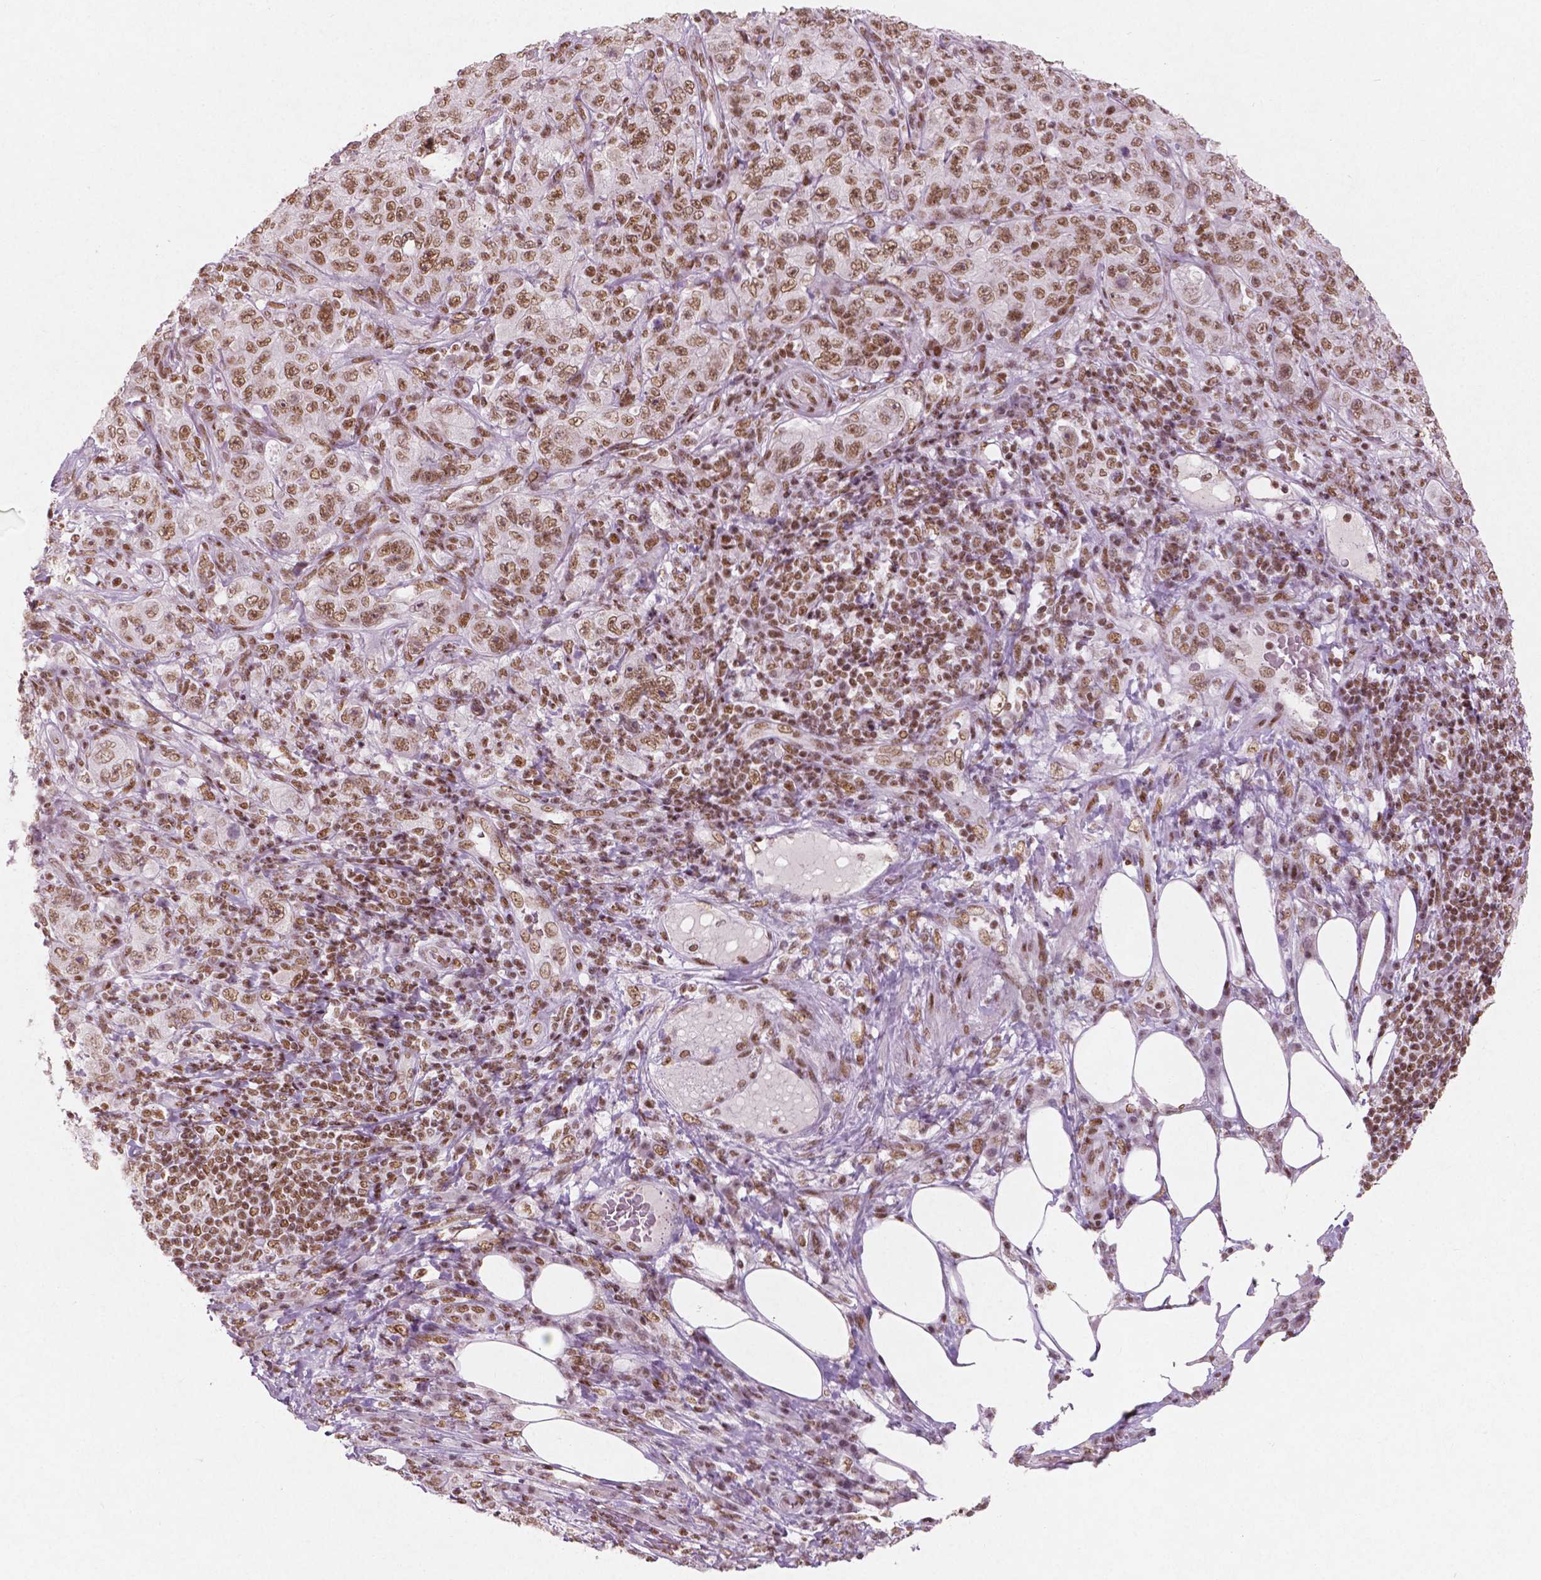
{"staining": {"intensity": "moderate", "quantity": ">75%", "location": "nuclear"}, "tissue": "pancreatic cancer", "cell_type": "Tumor cells", "image_type": "cancer", "snomed": [{"axis": "morphology", "description": "Adenocarcinoma, NOS"}, {"axis": "topography", "description": "Pancreas"}], "caption": "Moderate nuclear staining for a protein is present in about >75% of tumor cells of pancreatic adenocarcinoma using immunohistochemistry (IHC).", "gene": "BRD4", "patient": {"sex": "male", "age": 68}}